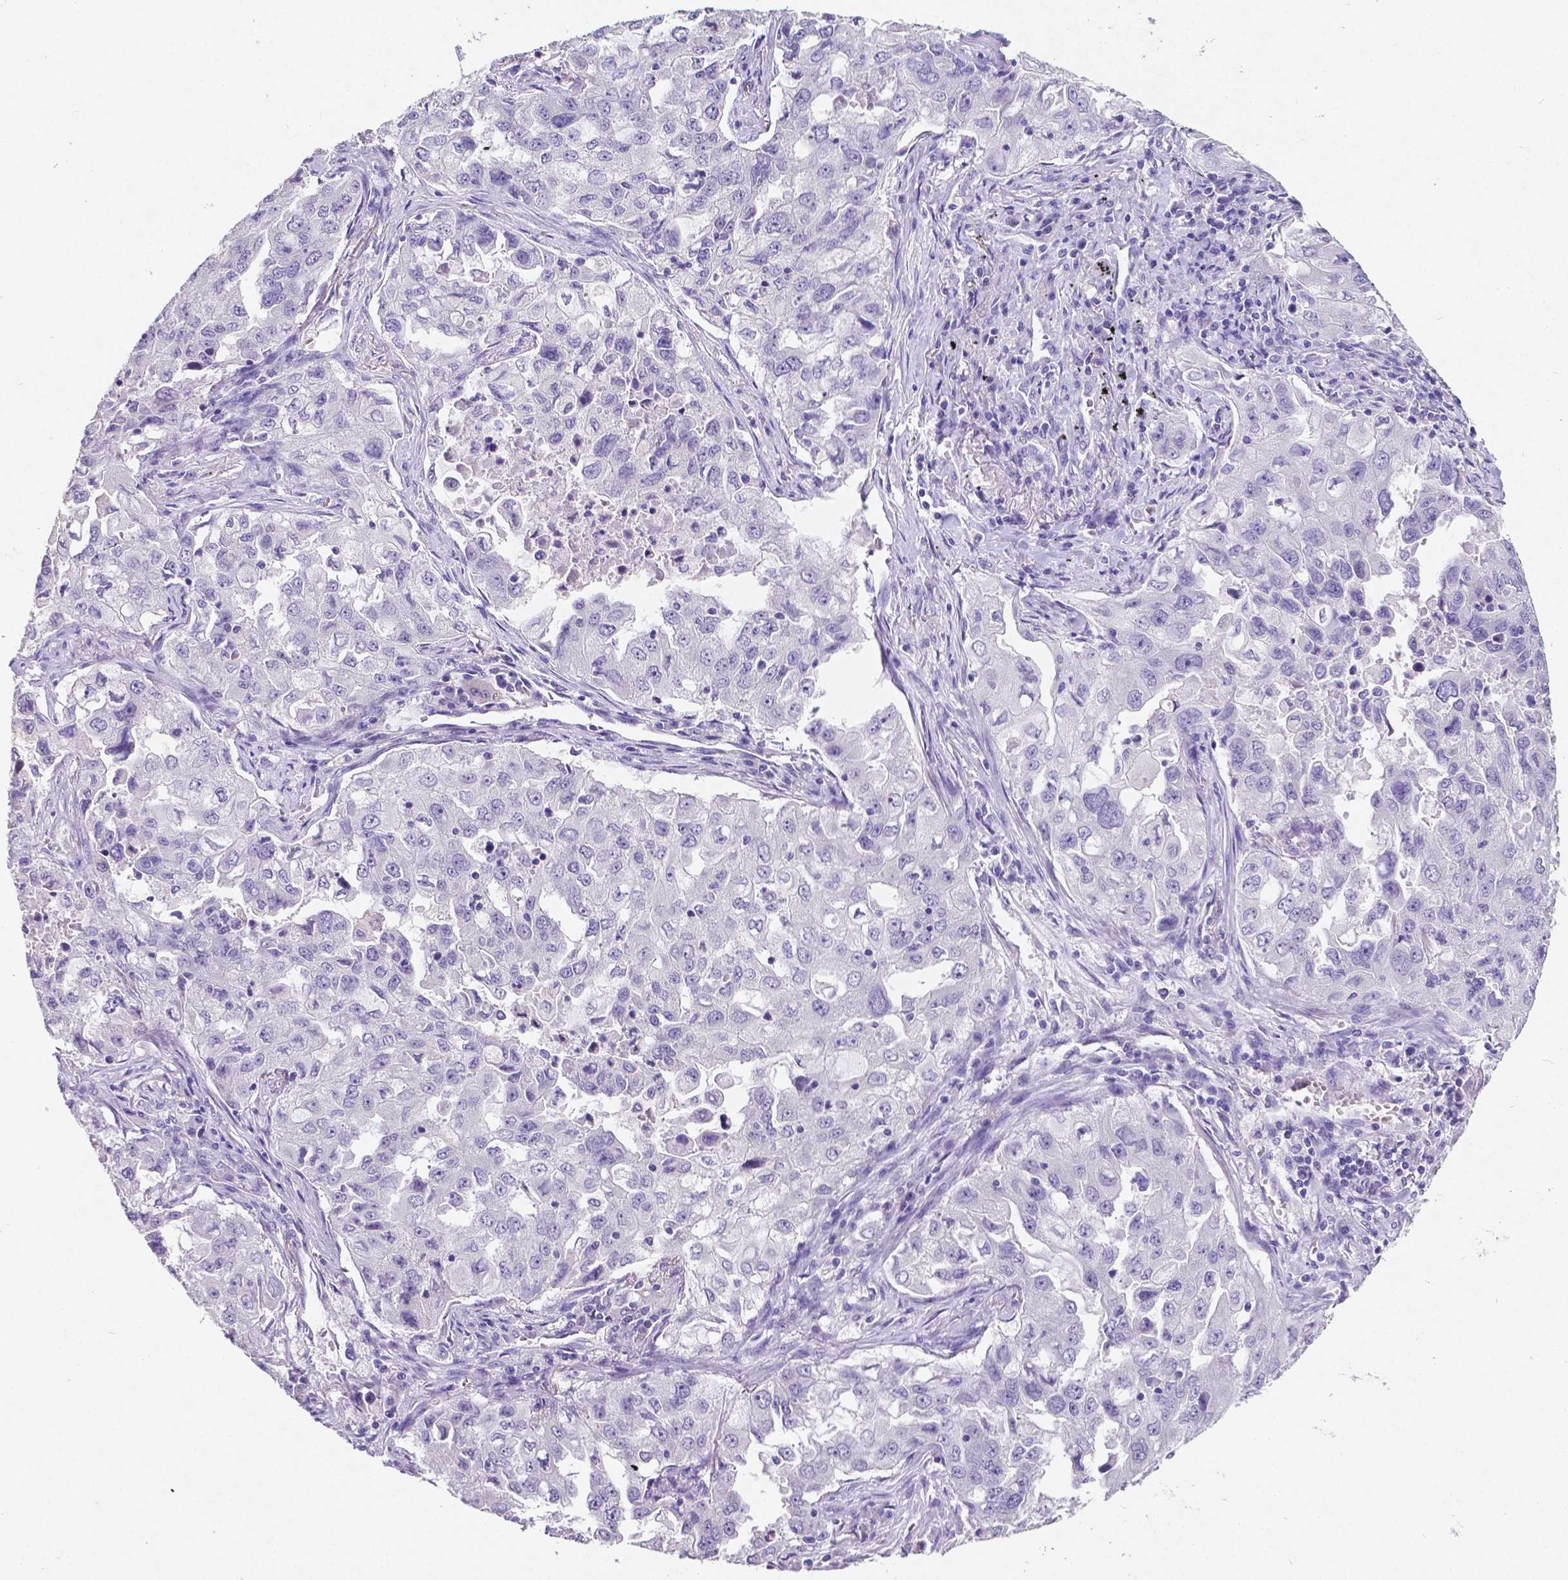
{"staining": {"intensity": "negative", "quantity": "none", "location": "none"}, "tissue": "lung cancer", "cell_type": "Tumor cells", "image_type": "cancer", "snomed": [{"axis": "morphology", "description": "Adenocarcinoma, NOS"}, {"axis": "topography", "description": "Lung"}], "caption": "Micrograph shows no protein expression in tumor cells of lung cancer (adenocarcinoma) tissue.", "gene": "SATB2", "patient": {"sex": "female", "age": 61}}